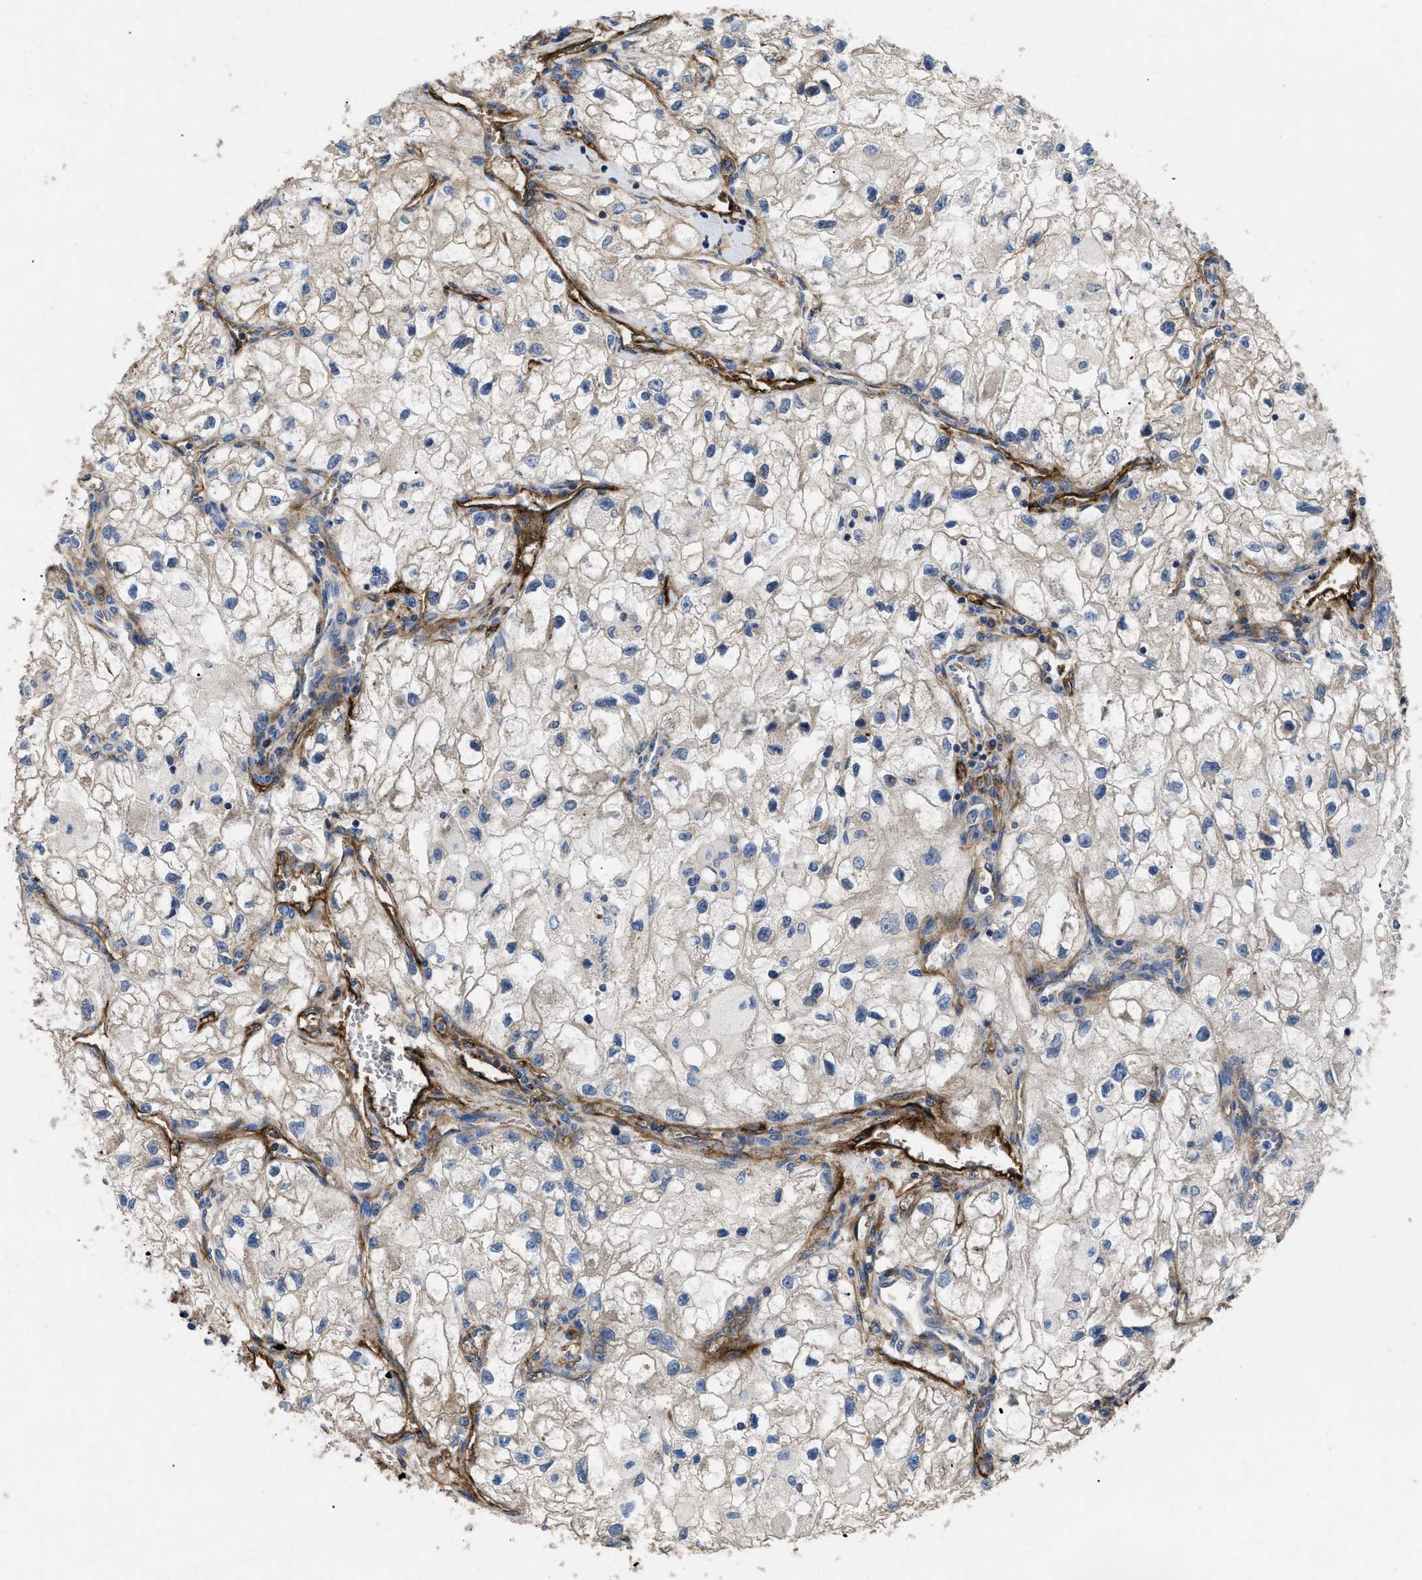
{"staining": {"intensity": "negative", "quantity": "none", "location": "none"}, "tissue": "renal cancer", "cell_type": "Tumor cells", "image_type": "cancer", "snomed": [{"axis": "morphology", "description": "Adenocarcinoma, NOS"}, {"axis": "topography", "description": "Kidney"}], "caption": "DAB (3,3'-diaminobenzidine) immunohistochemical staining of renal cancer (adenocarcinoma) reveals no significant staining in tumor cells.", "gene": "NT5E", "patient": {"sex": "female", "age": 70}}